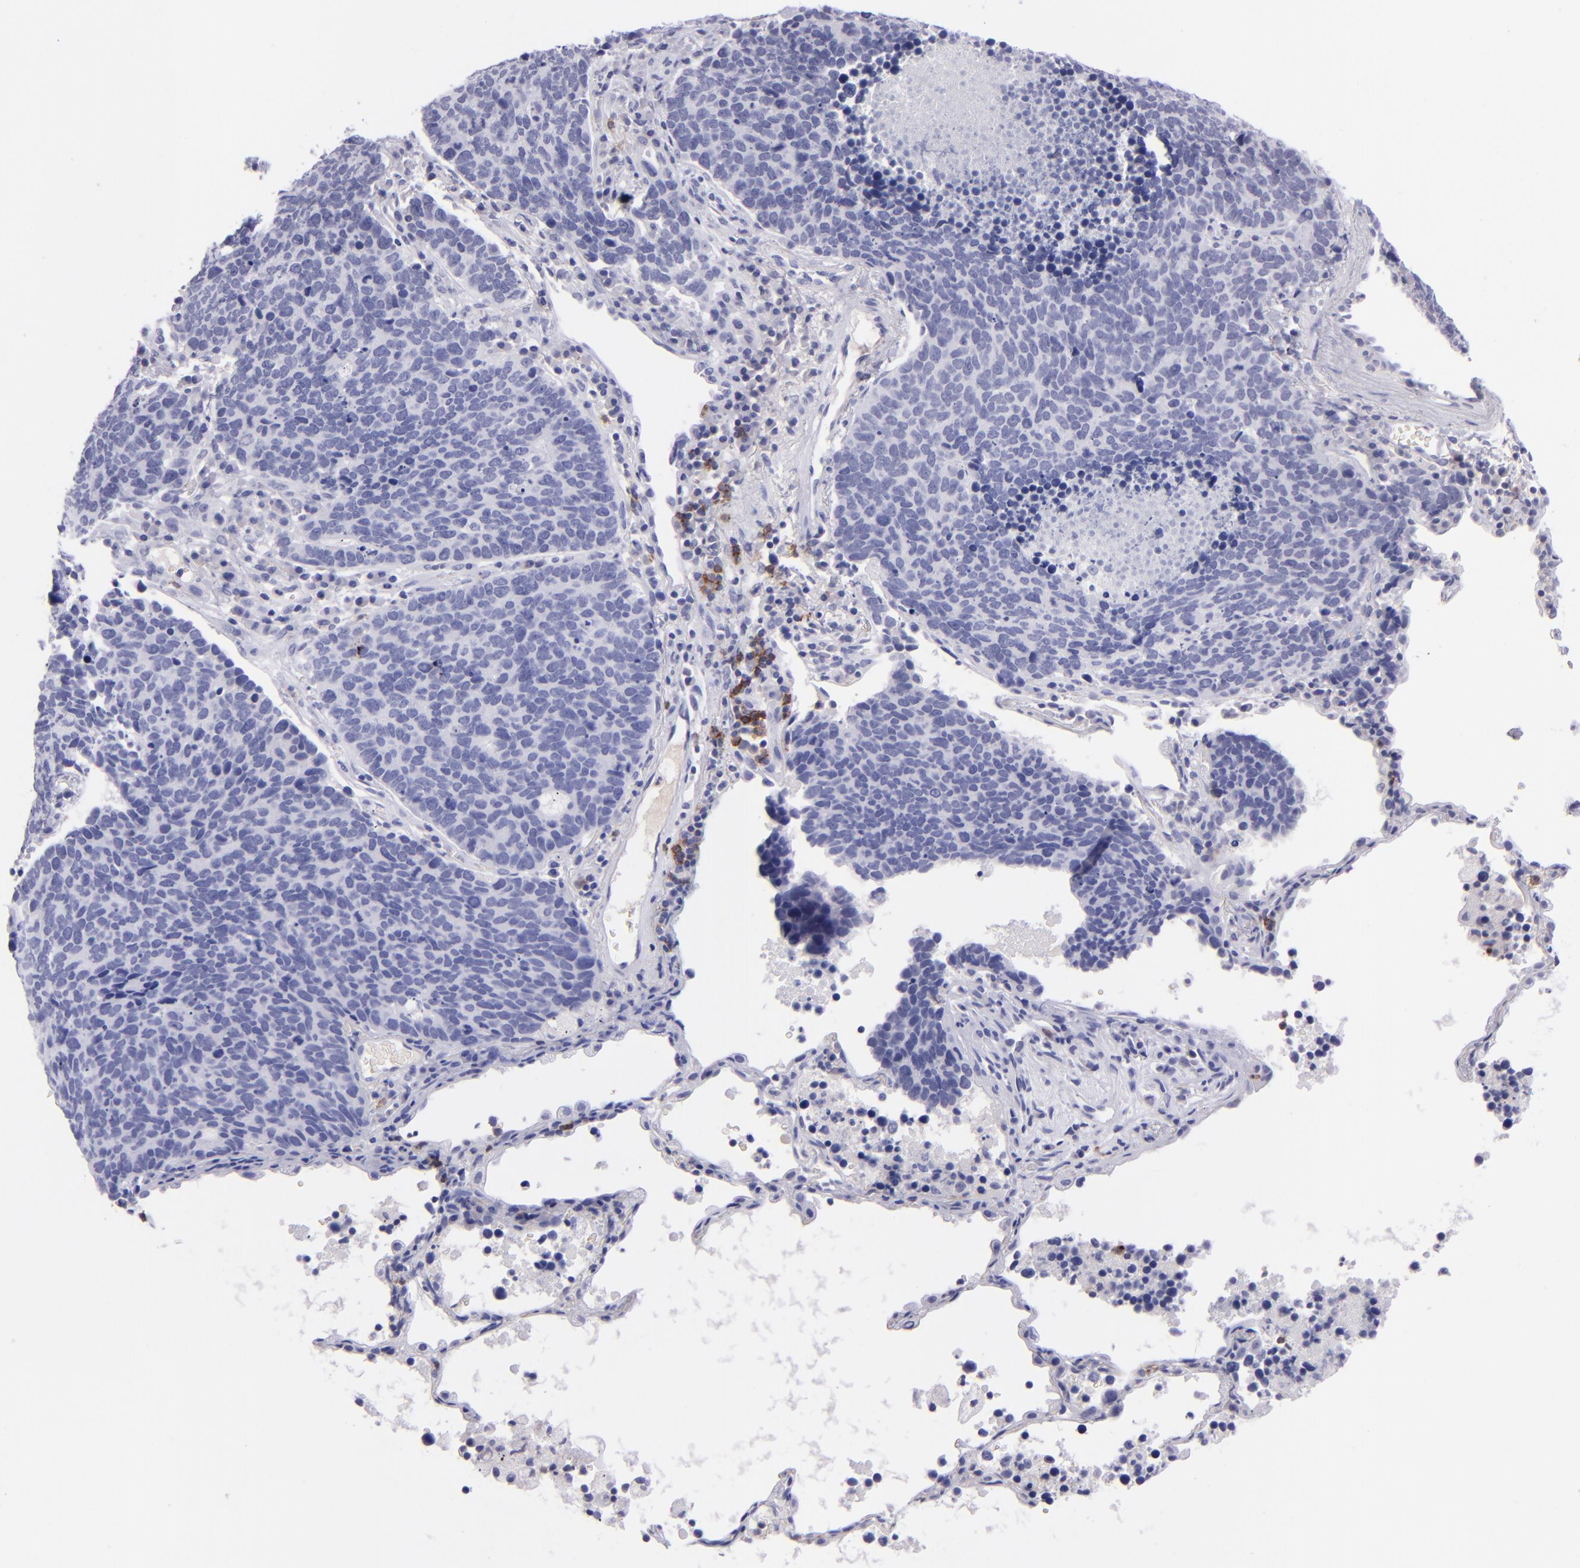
{"staining": {"intensity": "negative", "quantity": "none", "location": "none"}, "tissue": "lung cancer", "cell_type": "Tumor cells", "image_type": "cancer", "snomed": [{"axis": "morphology", "description": "Neoplasm, malignant, NOS"}, {"axis": "topography", "description": "Lung"}], "caption": "A histopathology image of lung cancer stained for a protein reveals no brown staining in tumor cells. The staining is performed using DAB (3,3'-diaminobenzidine) brown chromogen with nuclei counter-stained in using hematoxylin.", "gene": "CD37", "patient": {"sex": "female", "age": 75}}